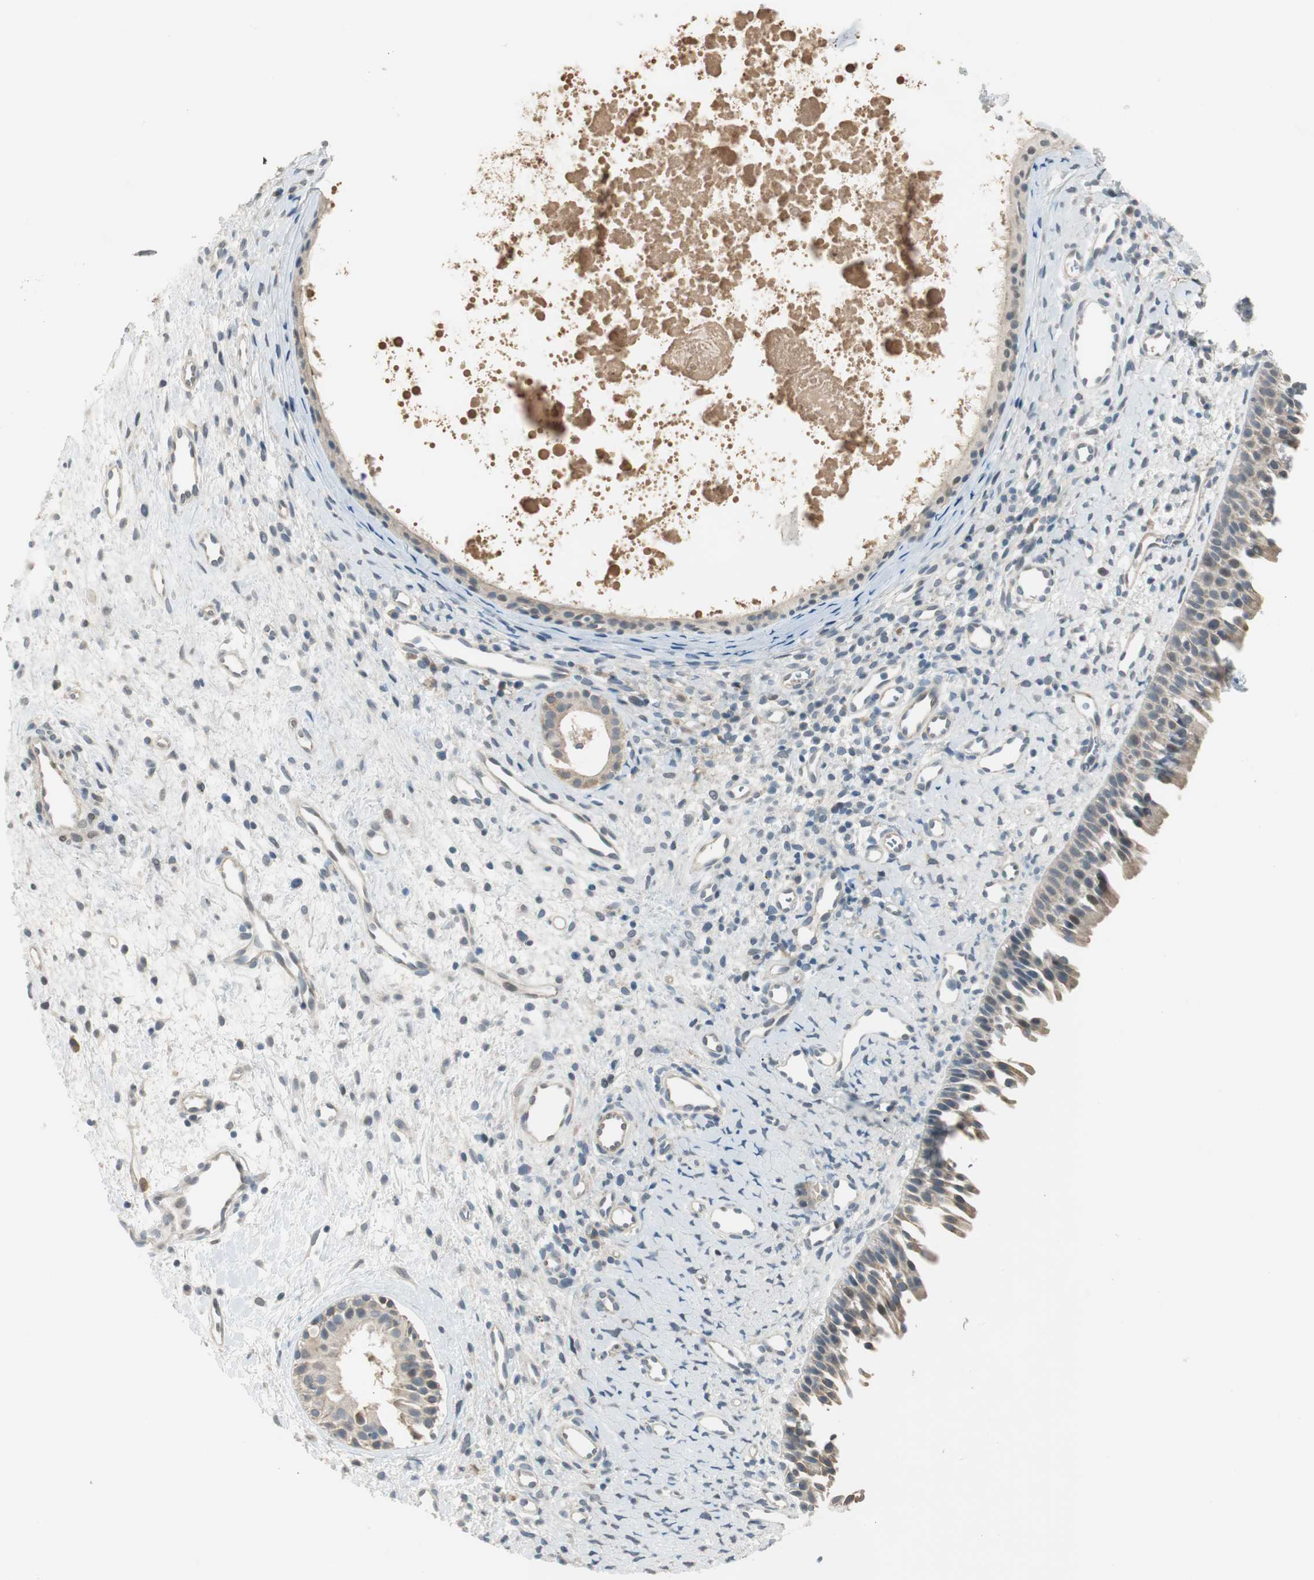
{"staining": {"intensity": "weak", "quantity": "<25%", "location": "cytoplasmic/membranous"}, "tissue": "nasopharynx", "cell_type": "Respiratory epithelial cells", "image_type": "normal", "snomed": [{"axis": "morphology", "description": "Normal tissue, NOS"}, {"axis": "topography", "description": "Nasopharynx"}], "caption": "The micrograph shows no staining of respiratory epithelial cells in benign nasopharynx. (Stains: DAB immunohistochemistry (IHC) with hematoxylin counter stain, Microscopy: brightfield microscopy at high magnification).", "gene": "PCDHB15", "patient": {"sex": "male", "age": 22}}